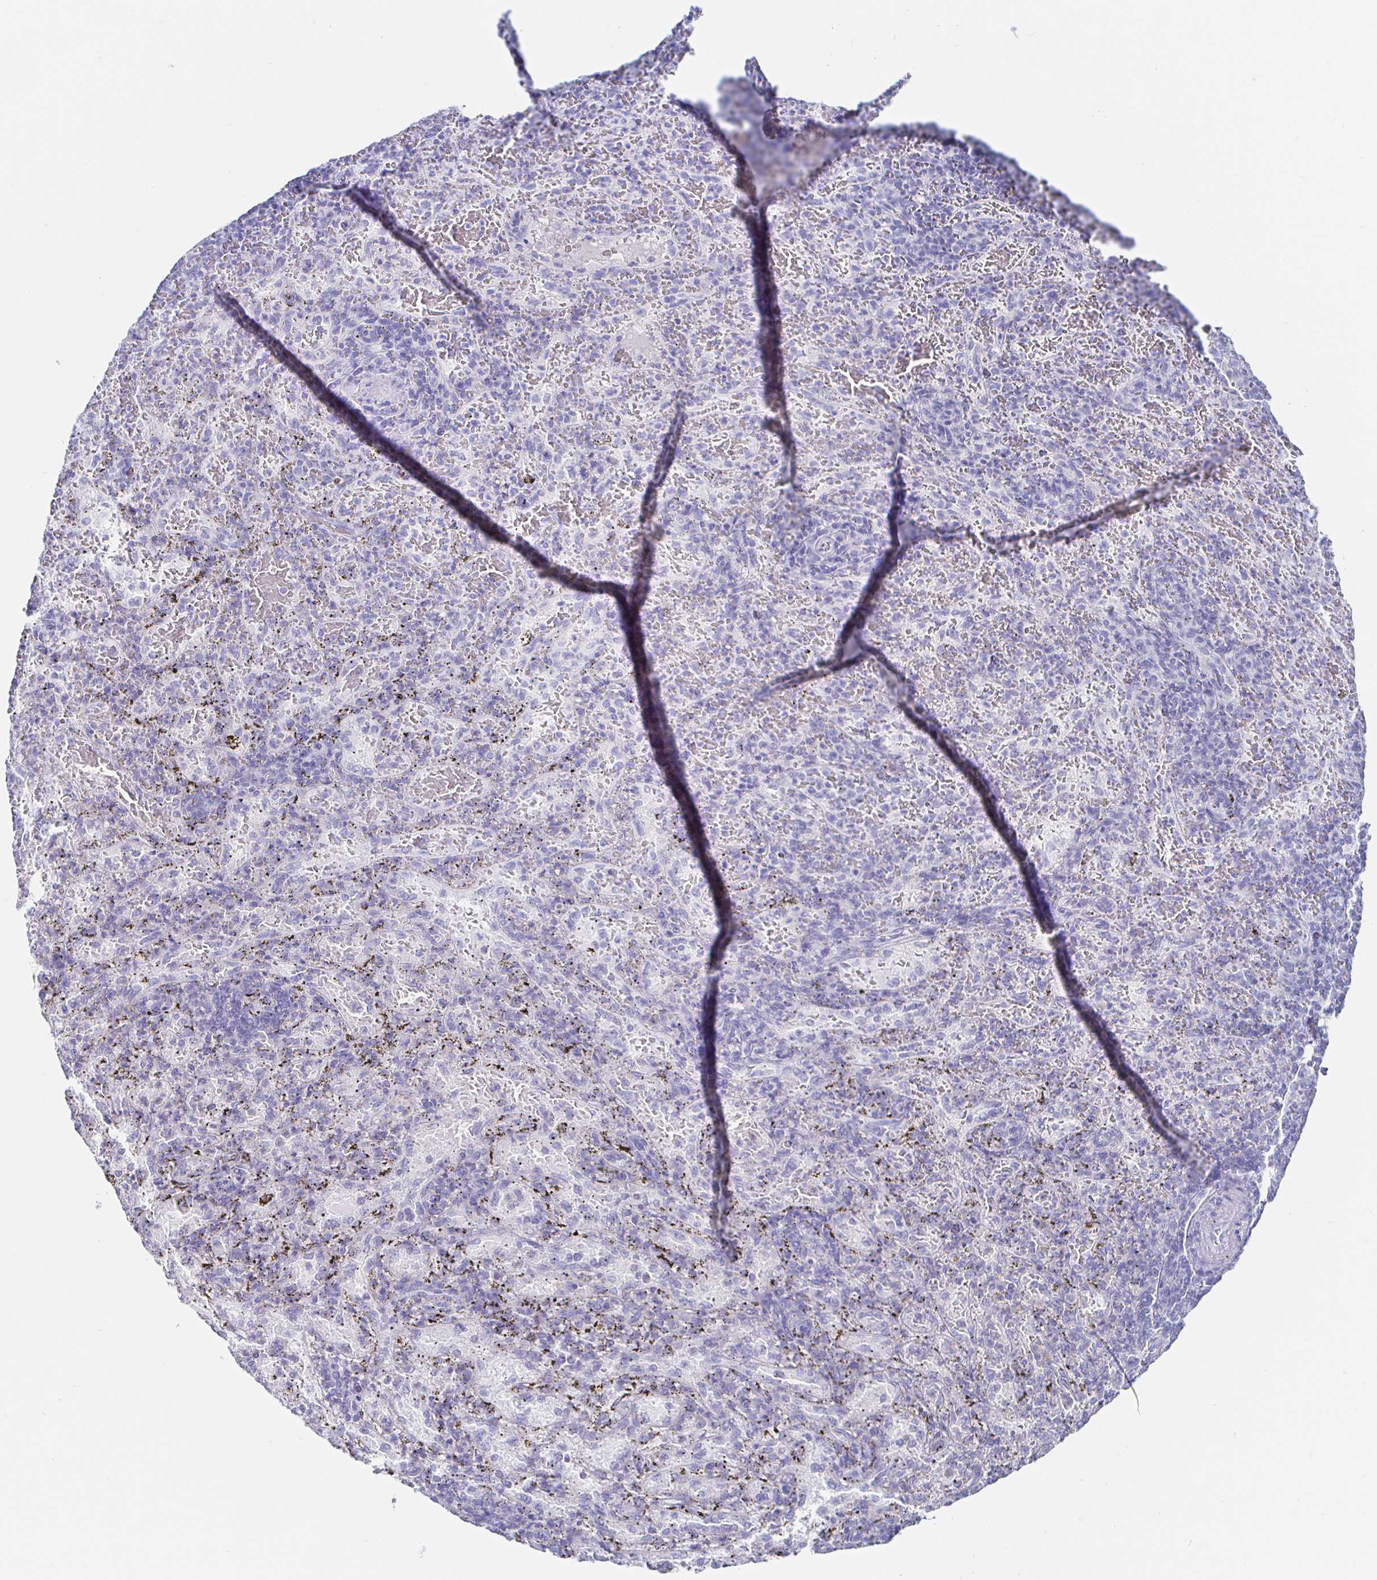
{"staining": {"intensity": "negative", "quantity": "none", "location": "none"}, "tissue": "spleen", "cell_type": "Cells in red pulp", "image_type": "normal", "snomed": [{"axis": "morphology", "description": "Normal tissue, NOS"}, {"axis": "topography", "description": "Spleen"}], "caption": "The IHC image has no significant positivity in cells in red pulp of spleen.", "gene": "CLCA1", "patient": {"sex": "male", "age": 57}}